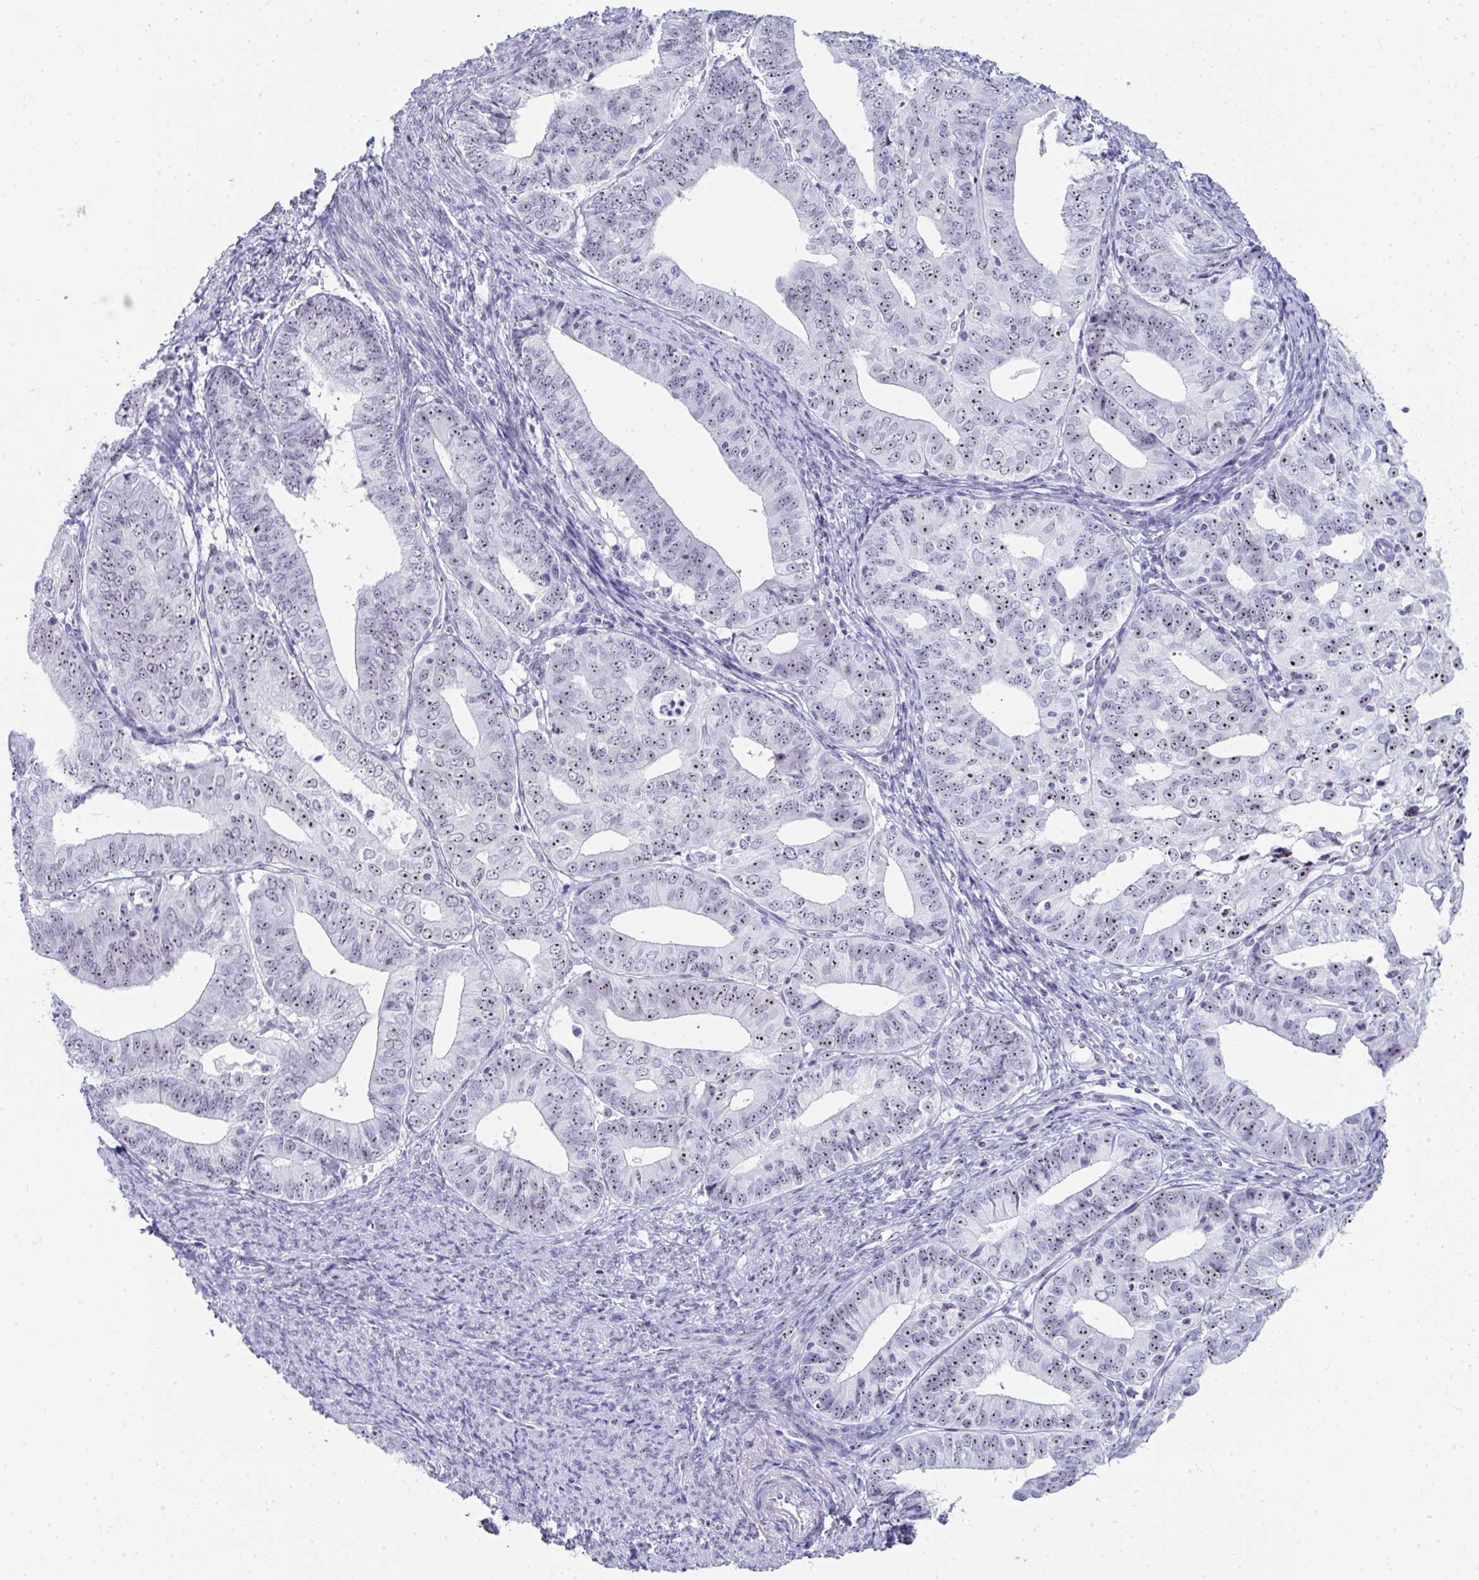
{"staining": {"intensity": "moderate", "quantity": ">75%", "location": "nuclear"}, "tissue": "endometrial cancer", "cell_type": "Tumor cells", "image_type": "cancer", "snomed": [{"axis": "morphology", "description": "Adenocarcinoma, NOS"}, {"axis": "topography", "description": "Endometrium"}], "caption": "Protein staining of endometrial cancer (adenocarcinoma) tissue reveals moderate nuclear positivity in approximately >75% of tumor cells.", "gene": "NOP10", "patient": {"sex": "female", "age": 56}}